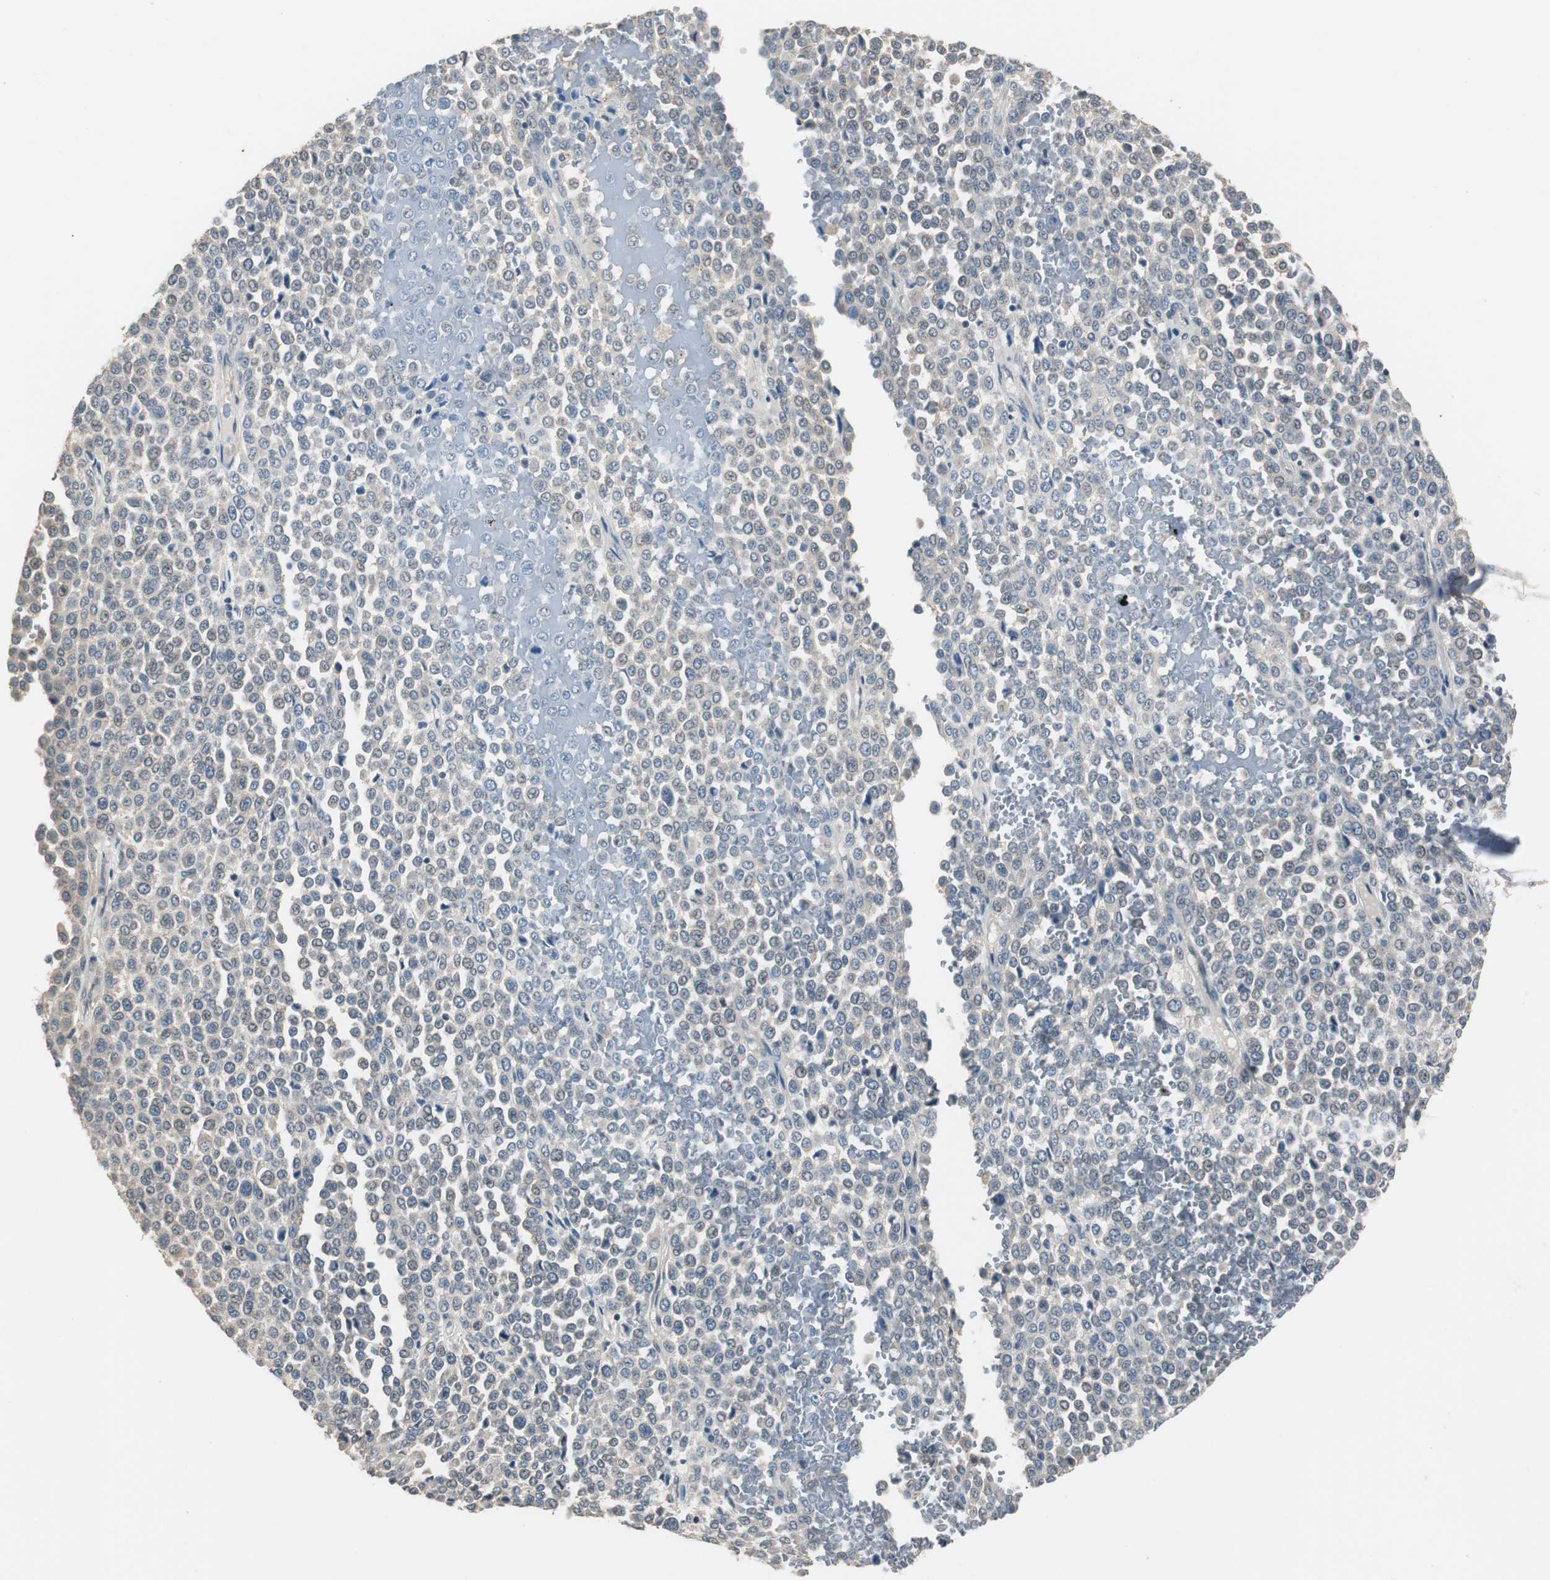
{"staining": {"intensity": "negative", "quantity": "none", "location": "none"}, "tissue": "melanoma", "cell_type": "Tumor cells", "image_type": "cancer", "snomed": [{"axis": "morphology", "description": "Malignant melanoma, Metastatic site"}, {"axis": "topography", "description": "Pancreas"}], "caption": "Immunohistochemistry of melanoma displays no expression in tumor cells.", "gene": "PTPRN2", "patient": {"sex": "female", "age": 30}}